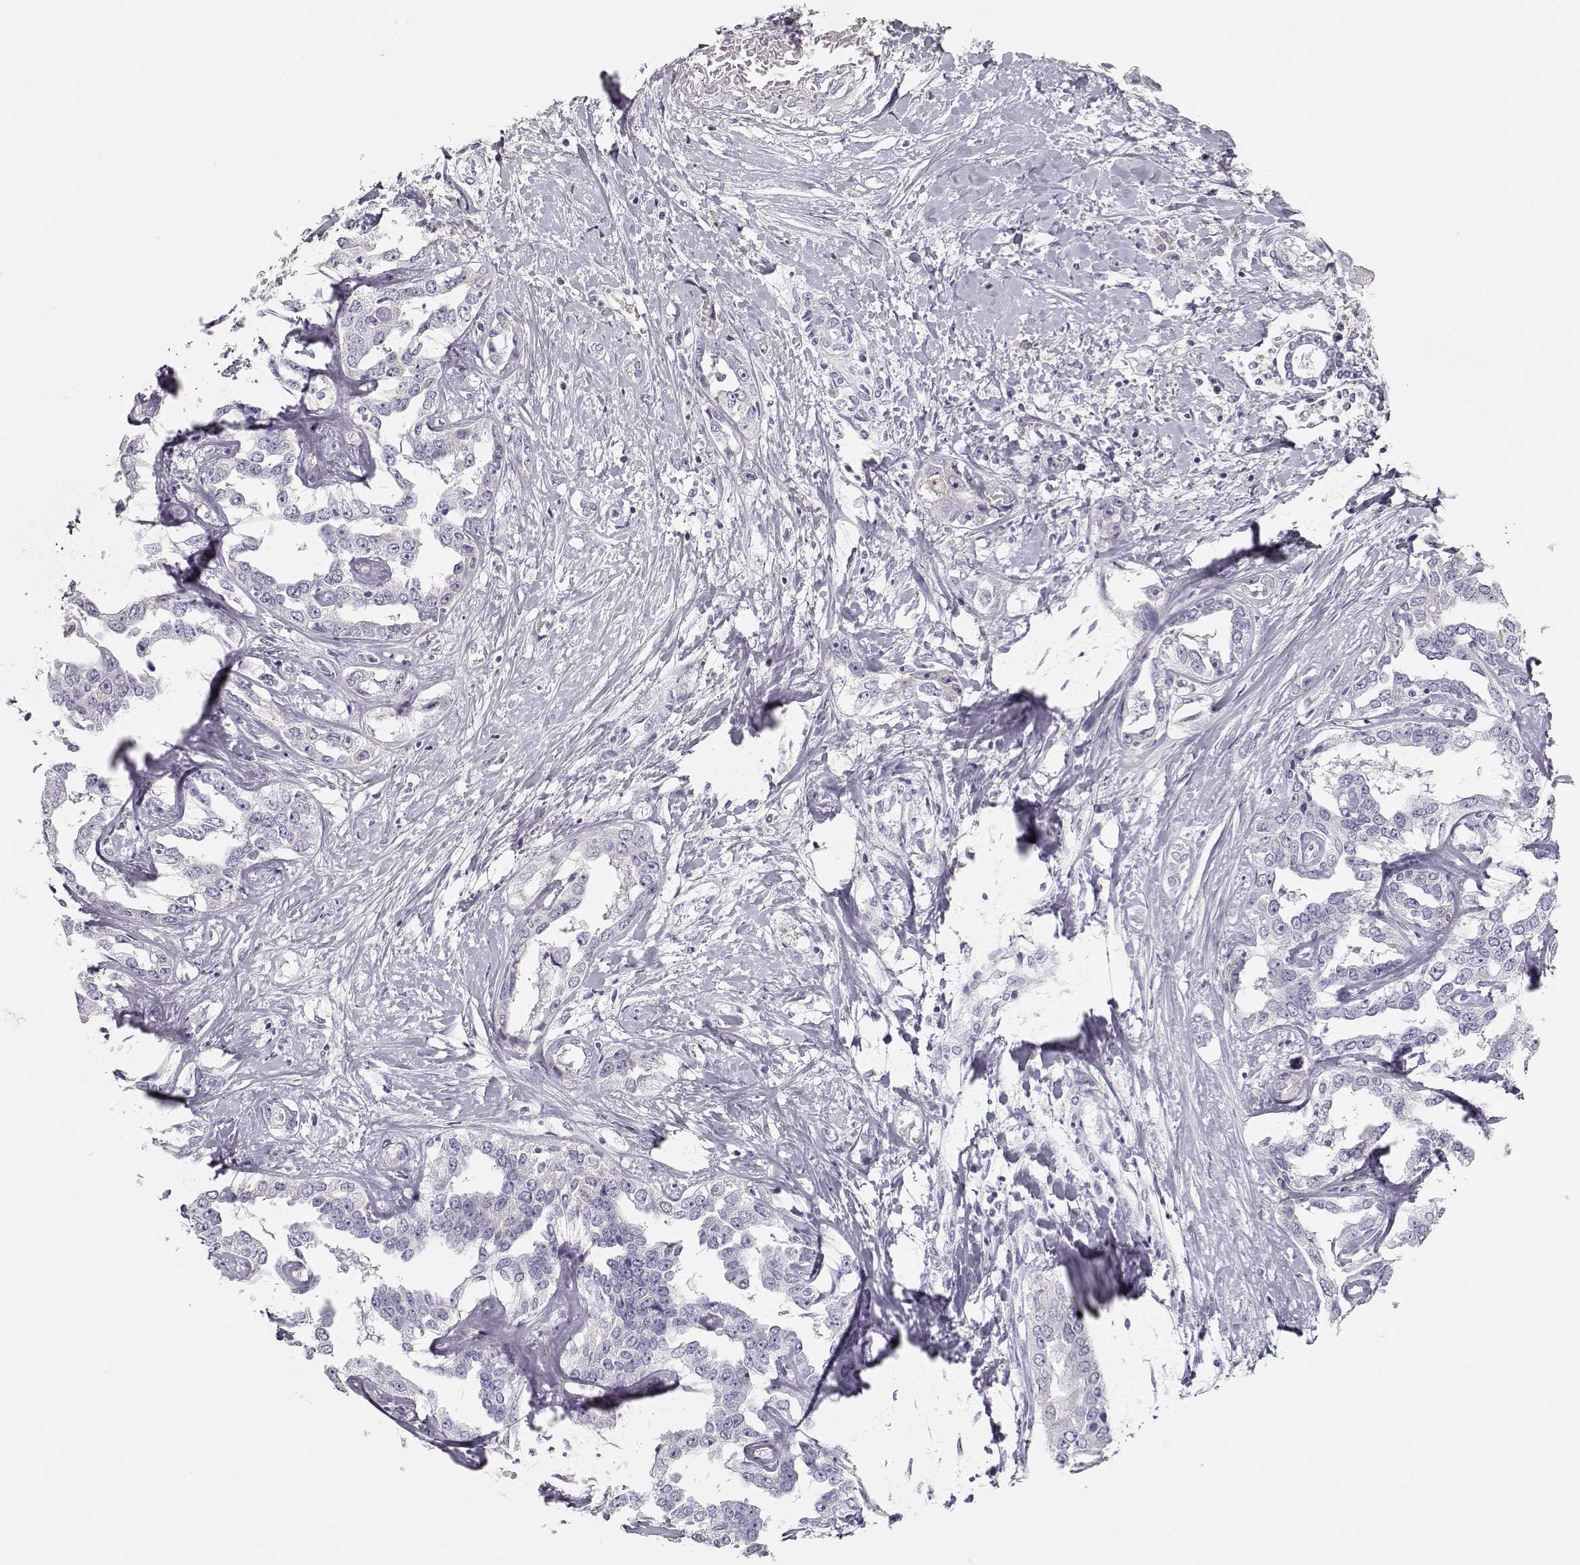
{"staining": {"intensity": "negative", "quantity": "none", "location": "none"}, "tissue": "liver cancer", "cell_type": "Tumor cells", "image_type": "cancer", "snomed": [{"axis": "morphology", "description": "Cholangiocarcinoma"}, {"axis": "topography", "description": "Liver"}], "caption": "This is an immunohistochemistry micrograph of cholangiocarcinoma (liver). There is no staining in tumor cells.", "gene": "SLCO6A1", "patient": {"sex": "male", "age": 59}}